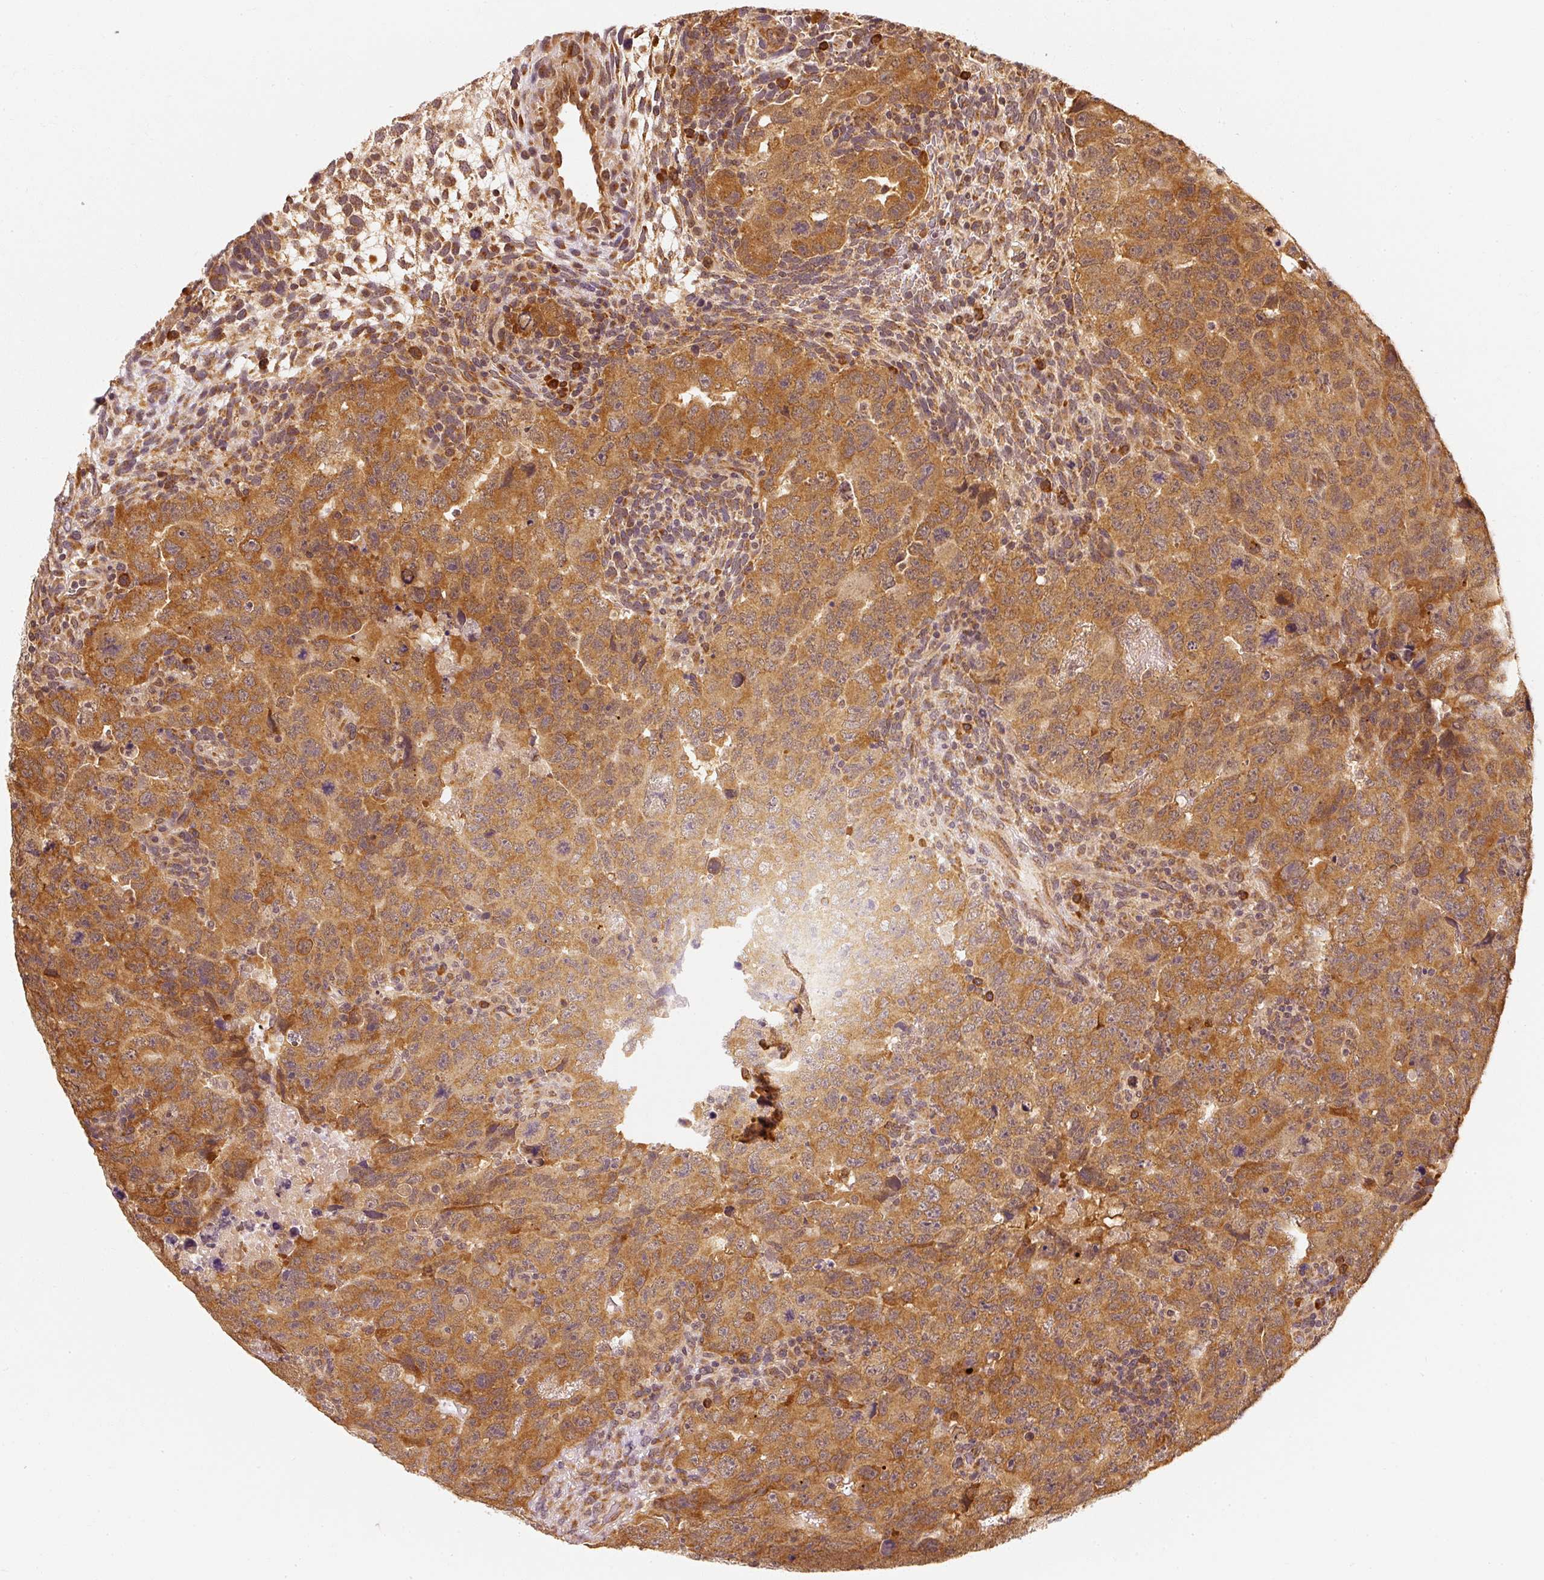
{"staining": {"intensity": "strong", "quantity": ">75%", "location": "cytoplasmic/membranous"}, "tissue": "testis cancer", "cell_type": "Tumor cells", "image_type": "cancer", "snomed": [{"axis": "morphology", "description": "Carcinoma, Embryonal, NOS"}, {"axis": "topography", "description": "Testis"}], "caption": "This image exhibits immunohistochemistry (IHC) staining of human testis embryonal carcinoma, with high strong cytoplasmic/membranous staining in approximately >75% of tumor cells.", "gene": "EEF1A2", "patient": {"sex": "male", "age": 24}}